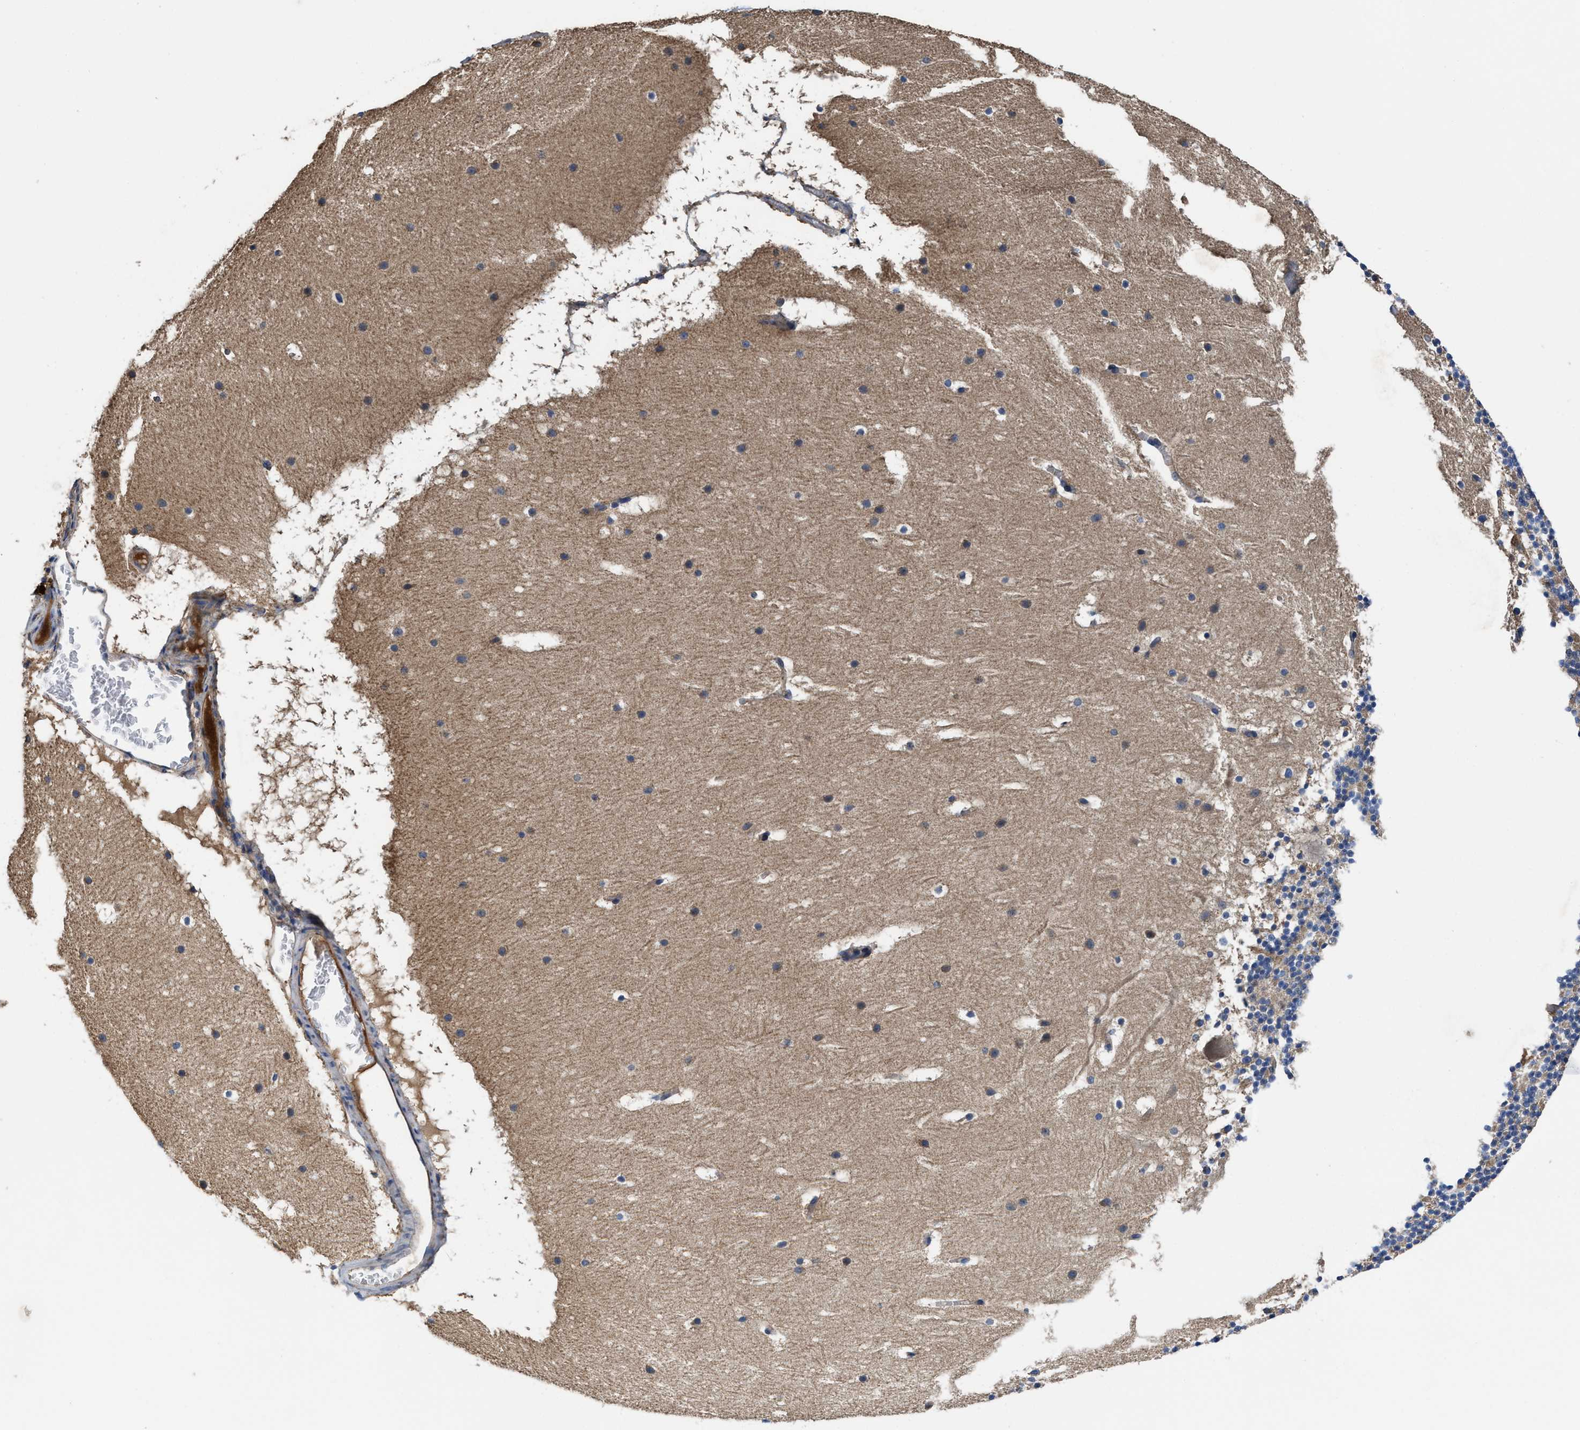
{"staining": {"intensity": "weak", "quantity": "<25%", "location": "cytoplasmic/membranous"}, "tissue": "cerebellum", "cell_type": "Cells in granular layer", "image_type": "normal", "snomed": [{"axis": "morphology", "description": "Normal tissue, NOS"}, {"axis": "topography", "description": "Cerebellum"}], "caption": "Cells in granular layer are negative for protein expression in benign human cerebellum. The staining was performed using DAB (3,3'-diaminobenzidine) to visualize the protein expression in brown, while the nuclei were stained in blue with hematoxylin (Magnification: 20x).", "gene": "IDNK", "patient": {"sex": "male", "age": 45}}